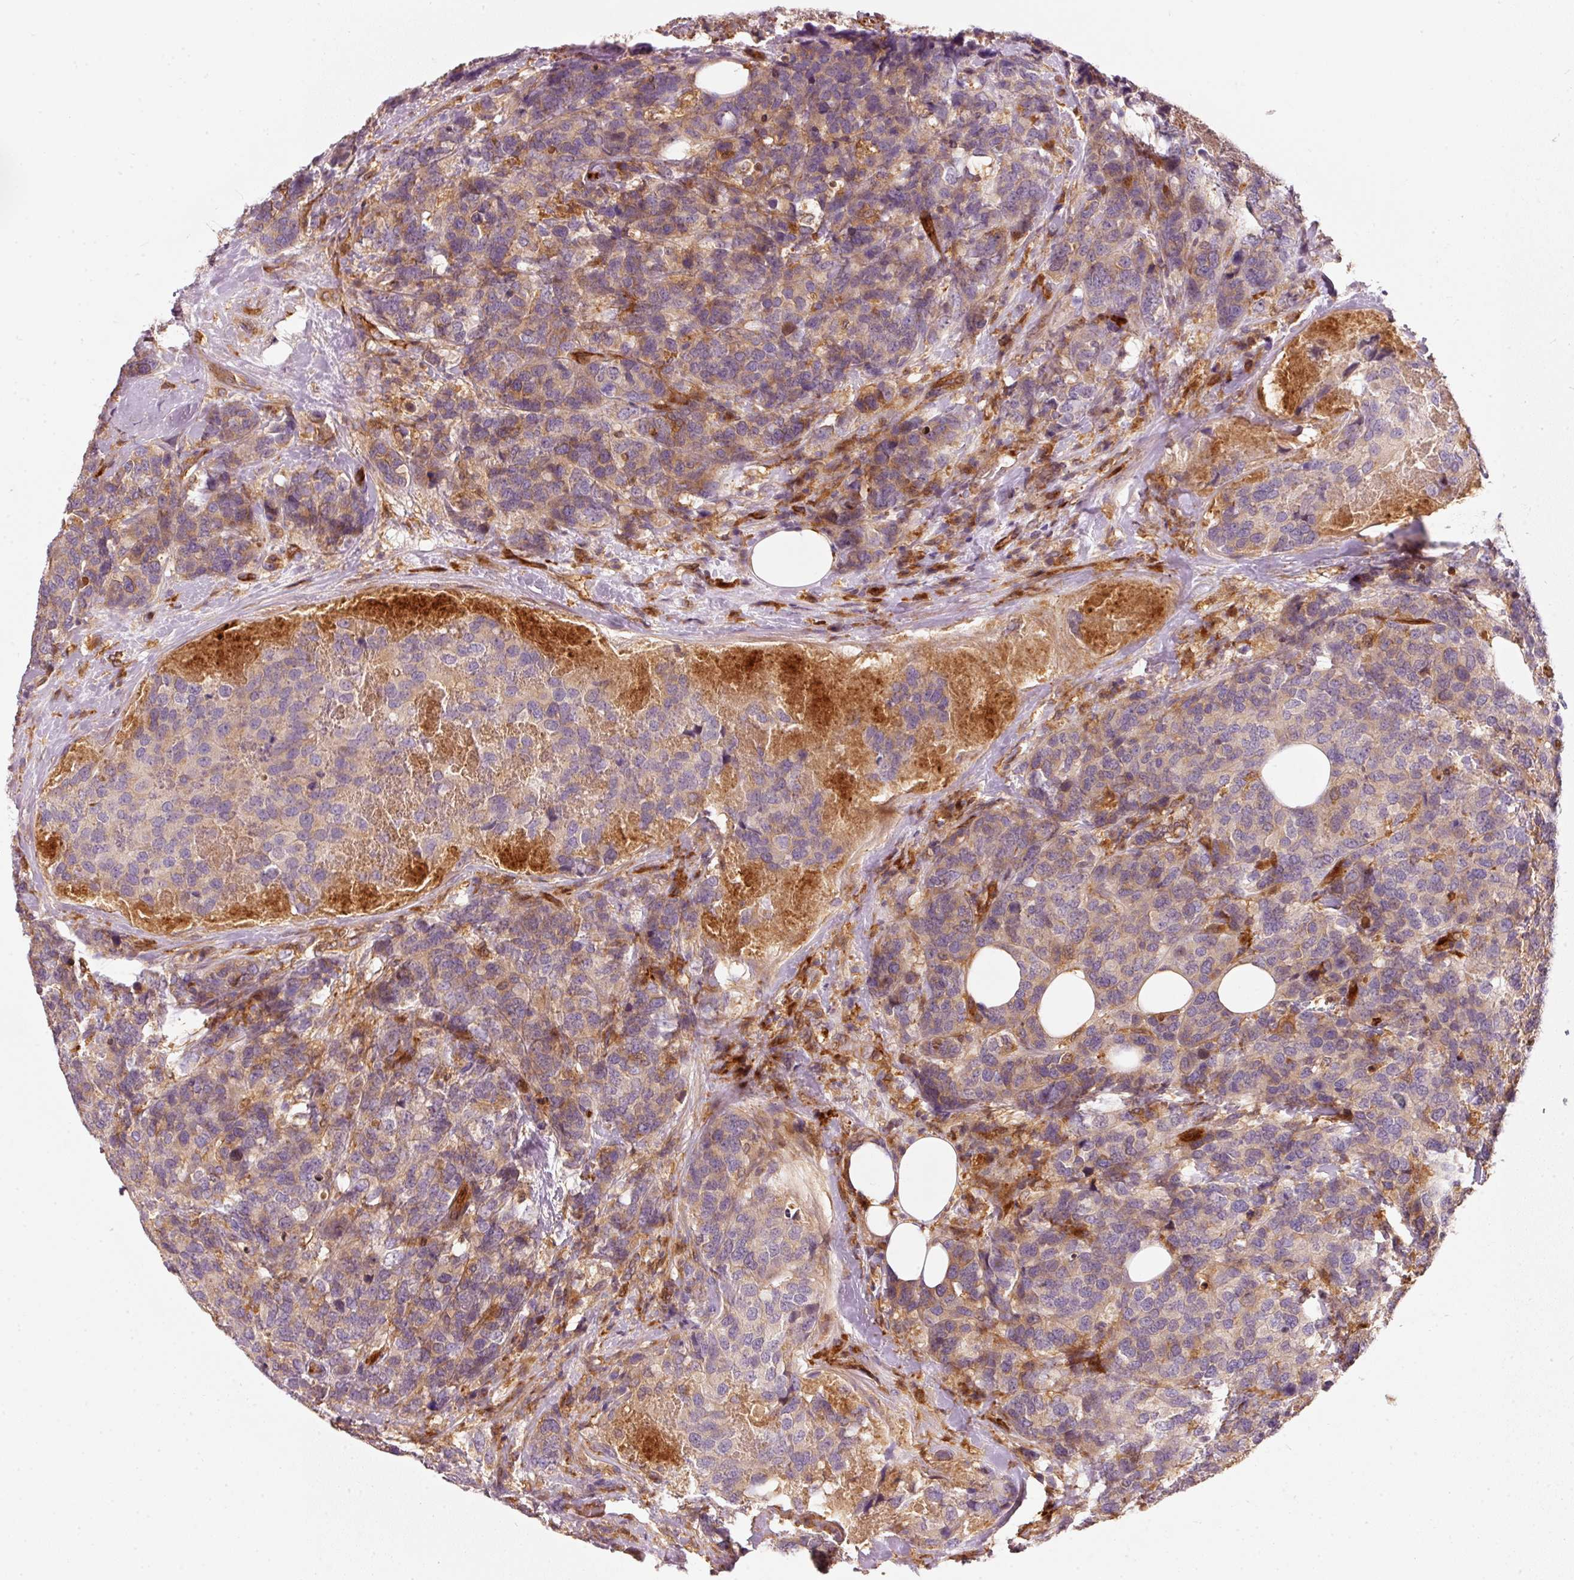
{"staining": {"intensity": "weak", "quantity": "25%-75%", "location": "cytoplasmic/membranous"}, "tissue": "breast cancer", "cell_type": "Tumor cells", "image_type": "cancer", "snomed": [{"axis": "morphology", "description": "Lobular carcinoma"}, {"axis": "topography", "description": "Breast"}], "caption": "Brown immunohistochemical staining in lobular carcinoma (breast) exhibits weak cytoplasmic/membranous staining in about 25%-75% of tumor cells.", "gene": "IQGAP2", "patient": {"sex": "female", "age": 59}}